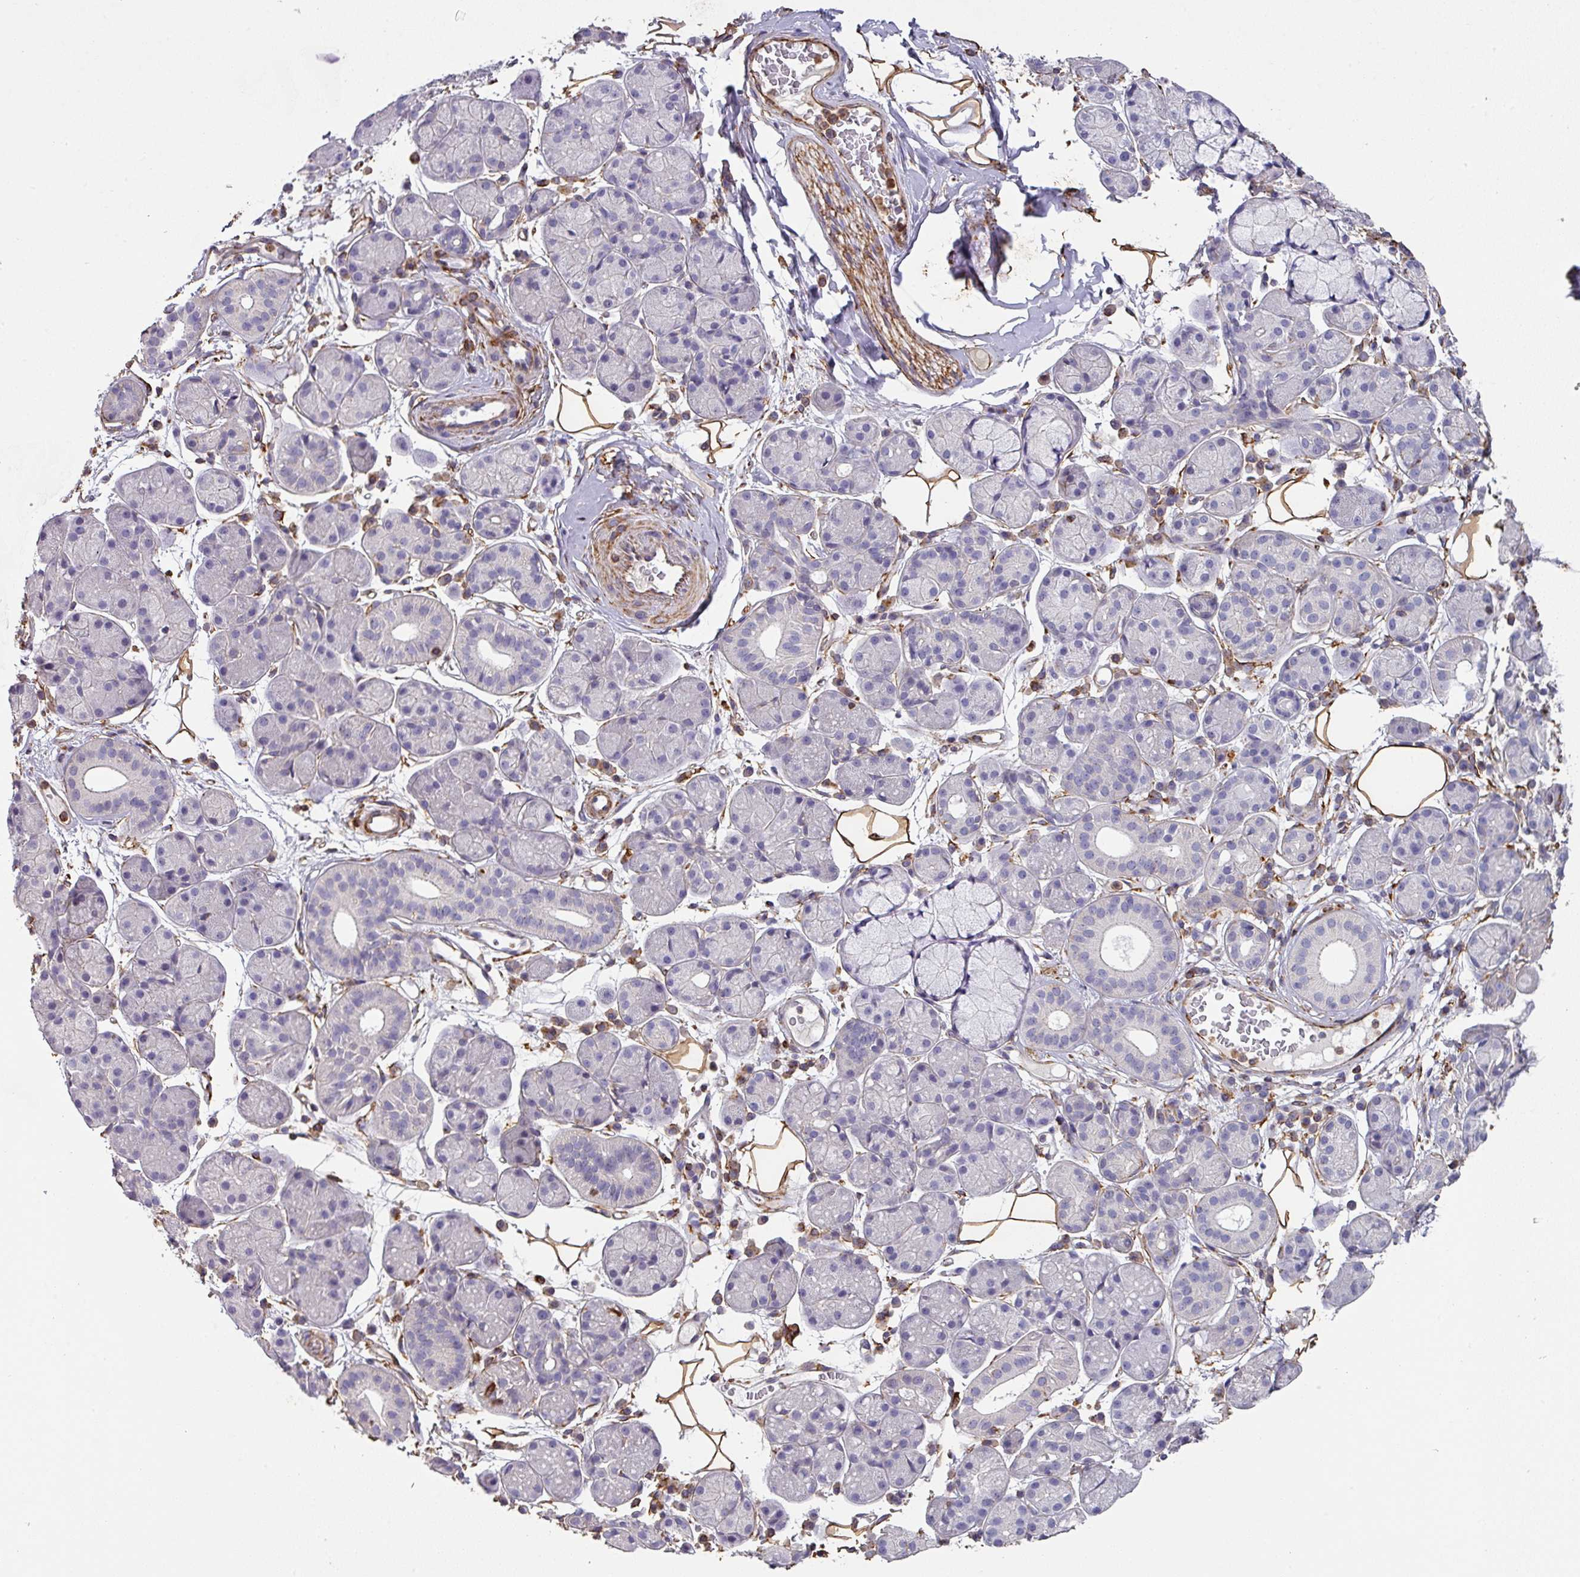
{"staining": {"intensity": "negative", "quantity": "none", "location": "none"}, "tissue": "salivary gland", "cell_type": "Glandular cells", "image_type": "normal", "snomed": [{"axis": "morphology", "description": "Squamous cell carcinoma, NOS"}, {"axis": "topography", "description": "Skin"}, {"axis": "topography", "description": "Head-Neck"}], "caption": "A high-resolution micrograph shows immunohistochemistry (IHC) staining of benign salivary gland, which shows no significant expression in glandular cells. Nuclei are stained in blue.", "gene": "ZNF280C", "patient": {"sex": "male", "age": 80}}